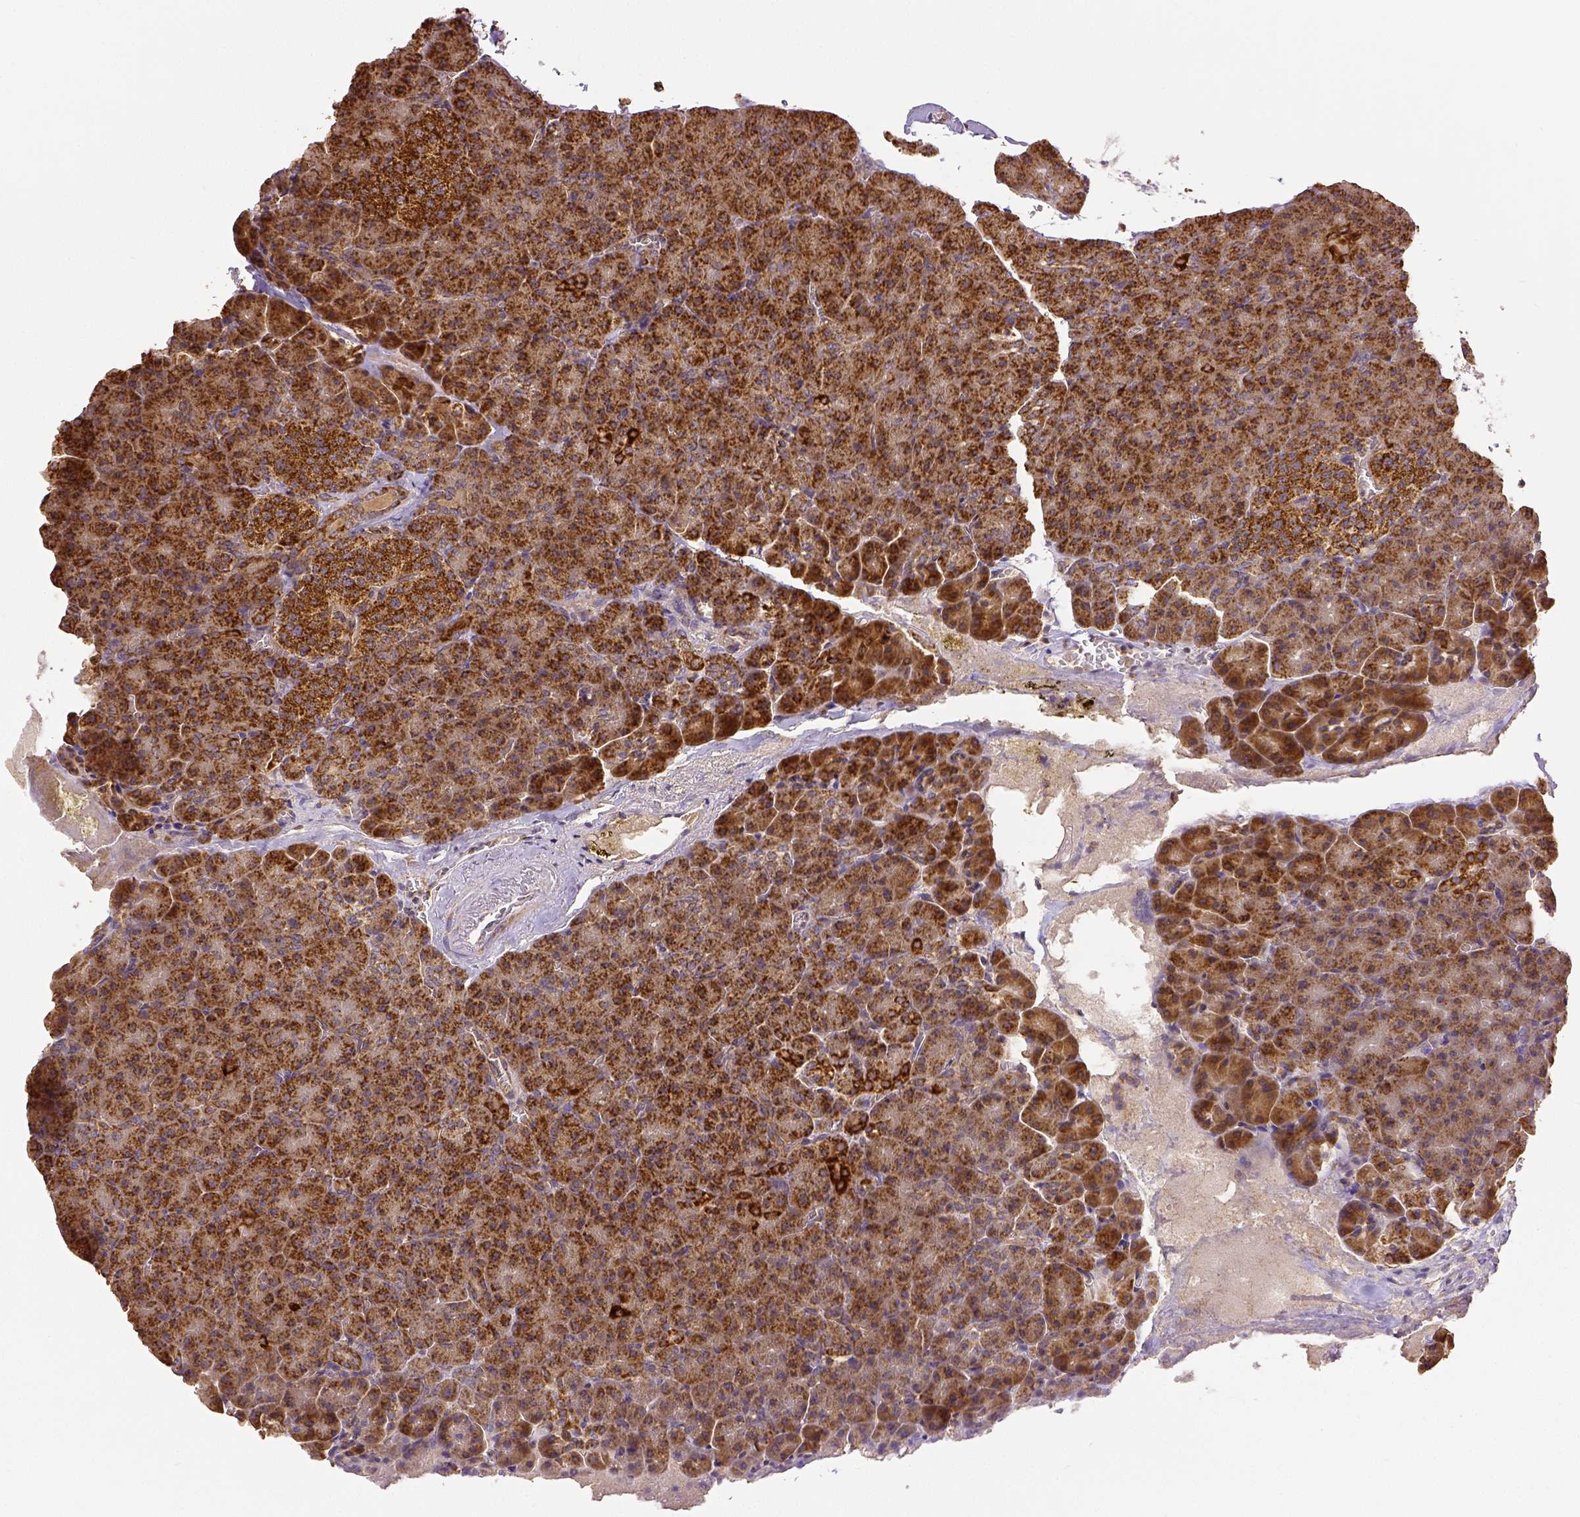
{"staining": {"intensity": "strong", "quantity": ">75%", "location": "cytoplasmic/membranous"}, "tissue": "pancreas", "cell_type": "Exocrine glandular cells", "image_type": "normal", "snomed": [{"axis": "morphology", "description": "Normal tissue, NOS"}, {"axis": "topography", "description": "Pancreas"}], "caption": "Immunohistochemistry (IHC) histopathology image of unremarkable human pancreas stained for a protein (brown), which reveals high levels of strong cytoplasmic/membranous positivity in approximately >75% of exocrine glandular cells.", "gene": "SDHB", "patient": {"sex": "female", "age": 74}}